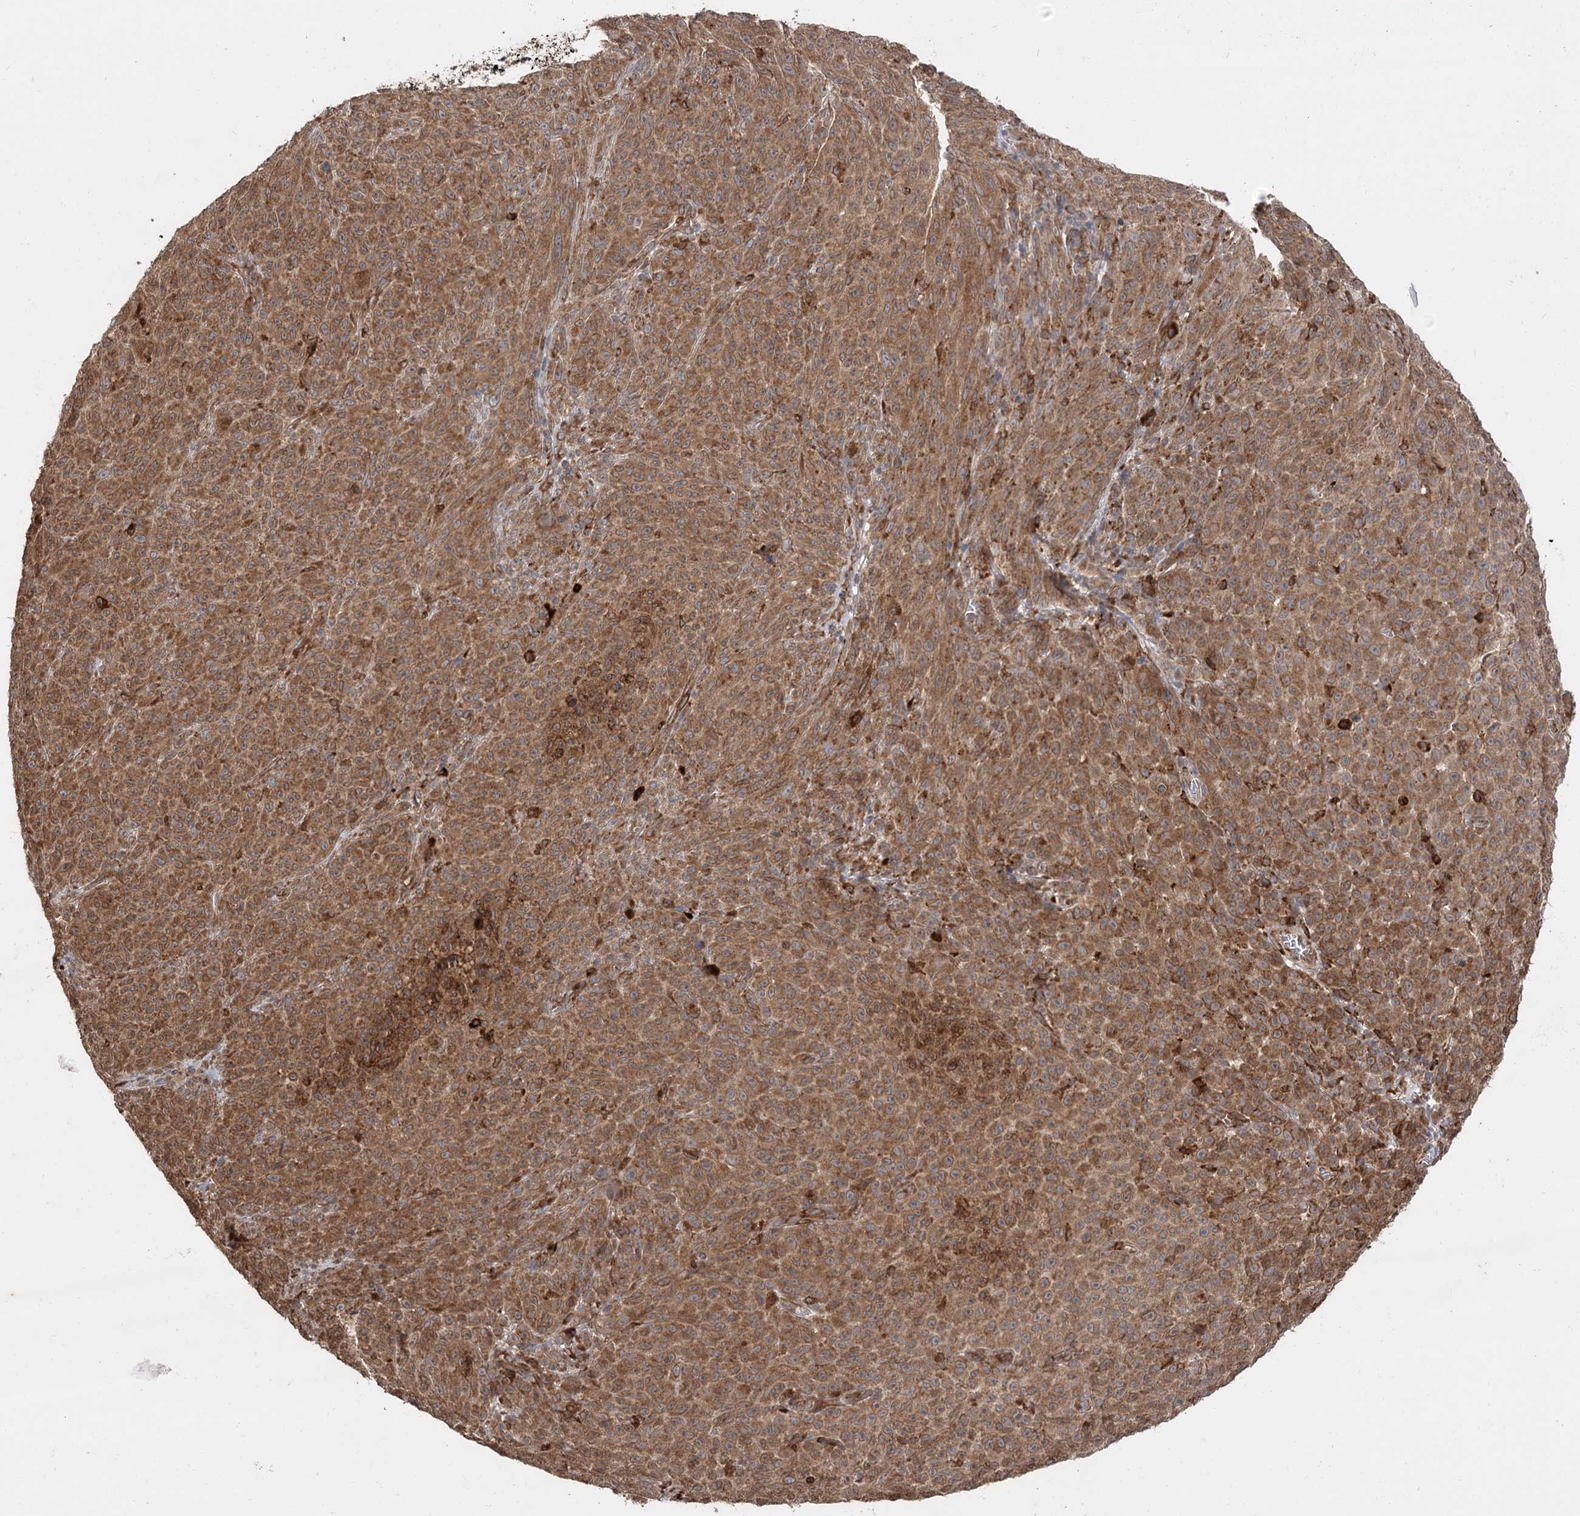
{"staining": {"intensity": "moderate", "quantity": ">75%", "location": "cytoplasmic/membranous"}, "tissue": "melanoma", "cell_type": "Tumor cells", "image_type": "cancer", "snomed": [{"axis": "morphology", "description": "Malignant melanoma, NOS"}, {"axis": "topography", "description": "Skin"}], "caption": "This is an image of immunohistochemistry (IHC) staining of melanoma, which shows moderate staining in the cytoplasmic/membranous of tumor cells.", "gene": "DNAJB14", "patient": {"sex": "female", "age": 82}}